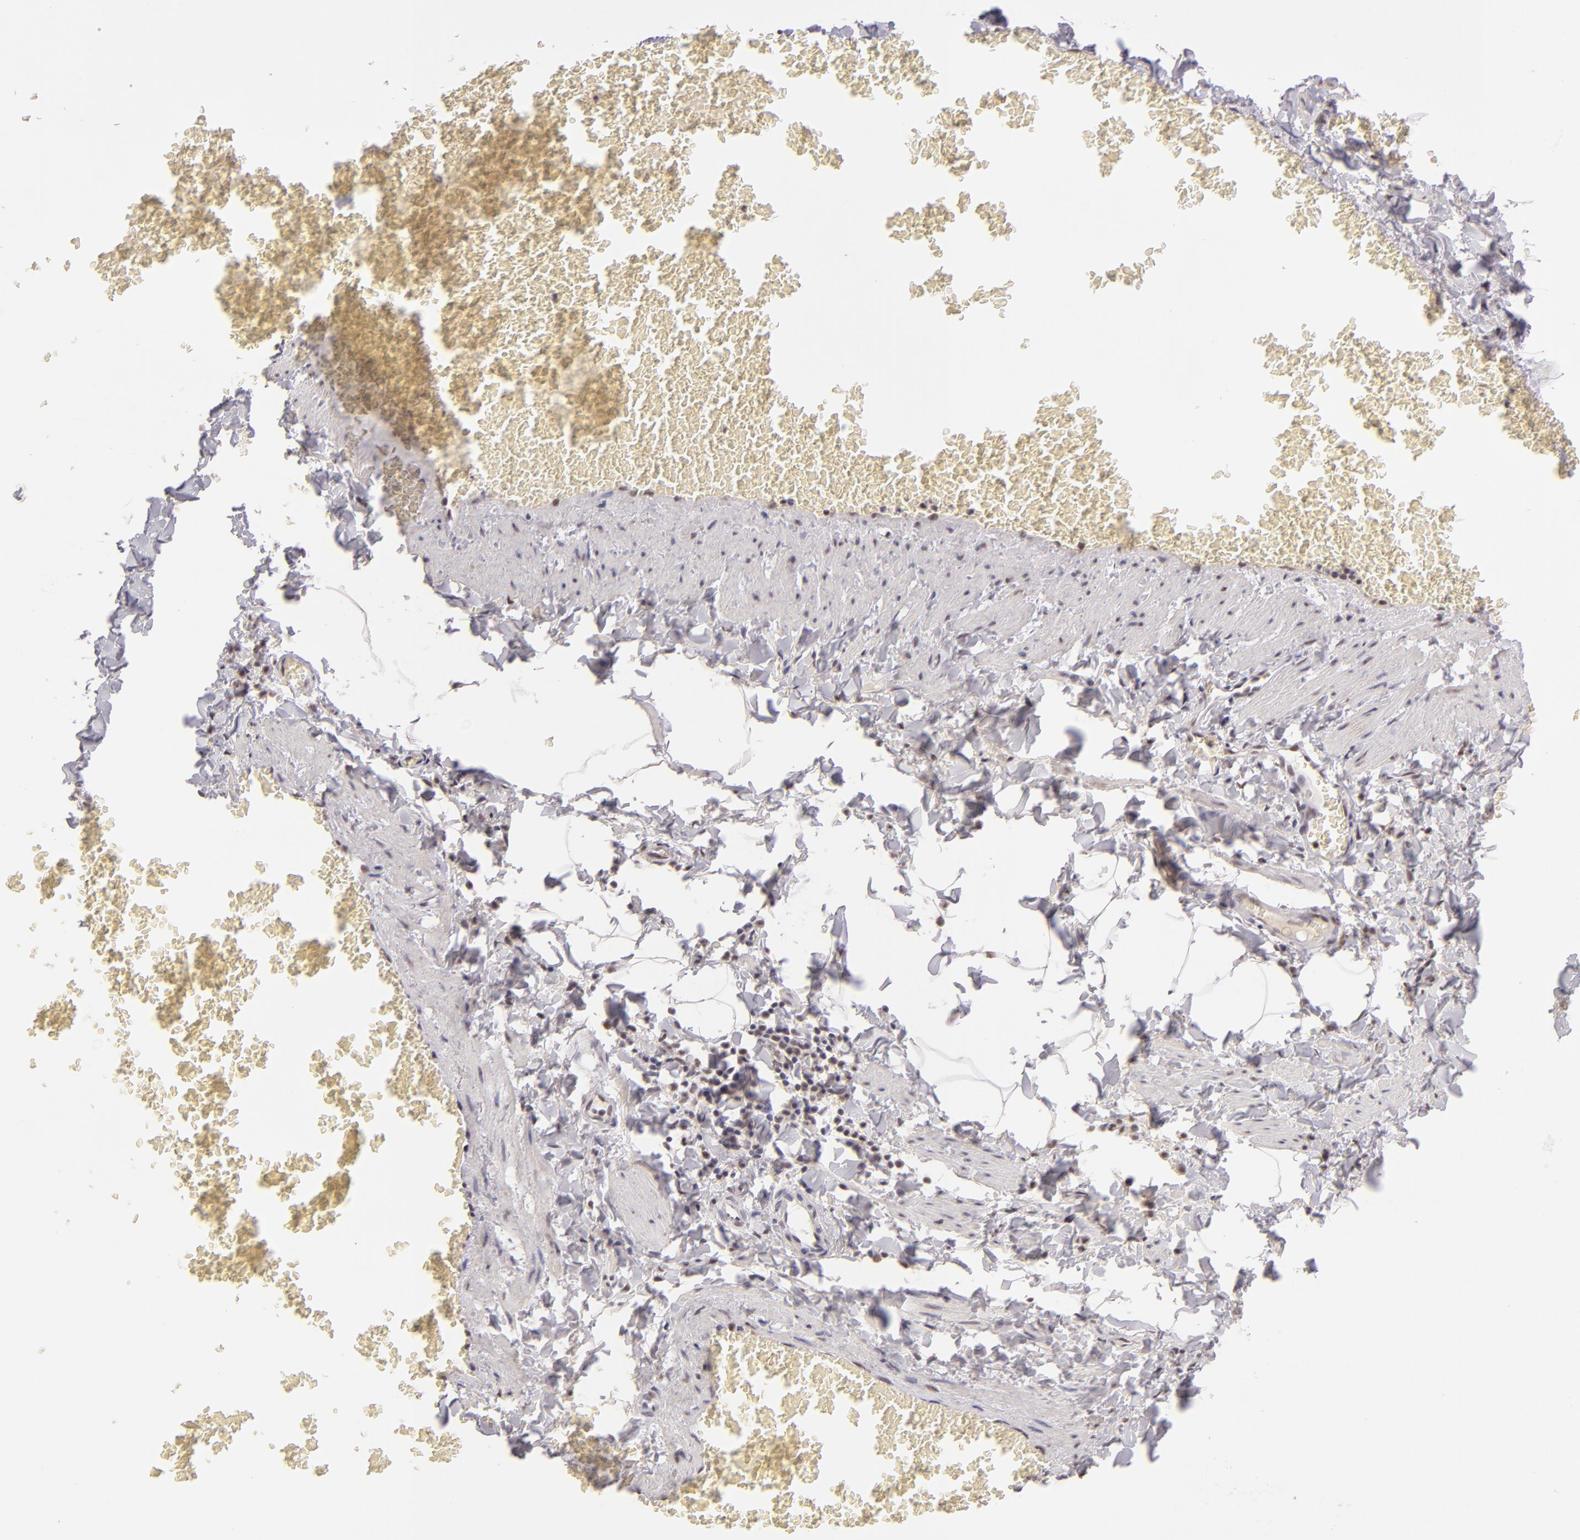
{"staining": {"intensity": "moderate", "quantity": ">75%", "location": "nuclear"}, "tissue": "adipose tissue", "cell_type": "Adipocytes", "image_type": "normal", "snomed": [{"axis": "morphology", "description": "Normal tissue, NOS"}, {"axis": "topography", "description": "Vascular tissue"}], "caption": "Unremarkable adipose tissue was stained to show a protein in brown. There is medium levels of moderate nuclear staining in approximately >75% of adipocytes. (IHC, brightfield microscopy, high magnification).", "gene": "INTS6", "patient": {"sex": "male", "age": 41}}